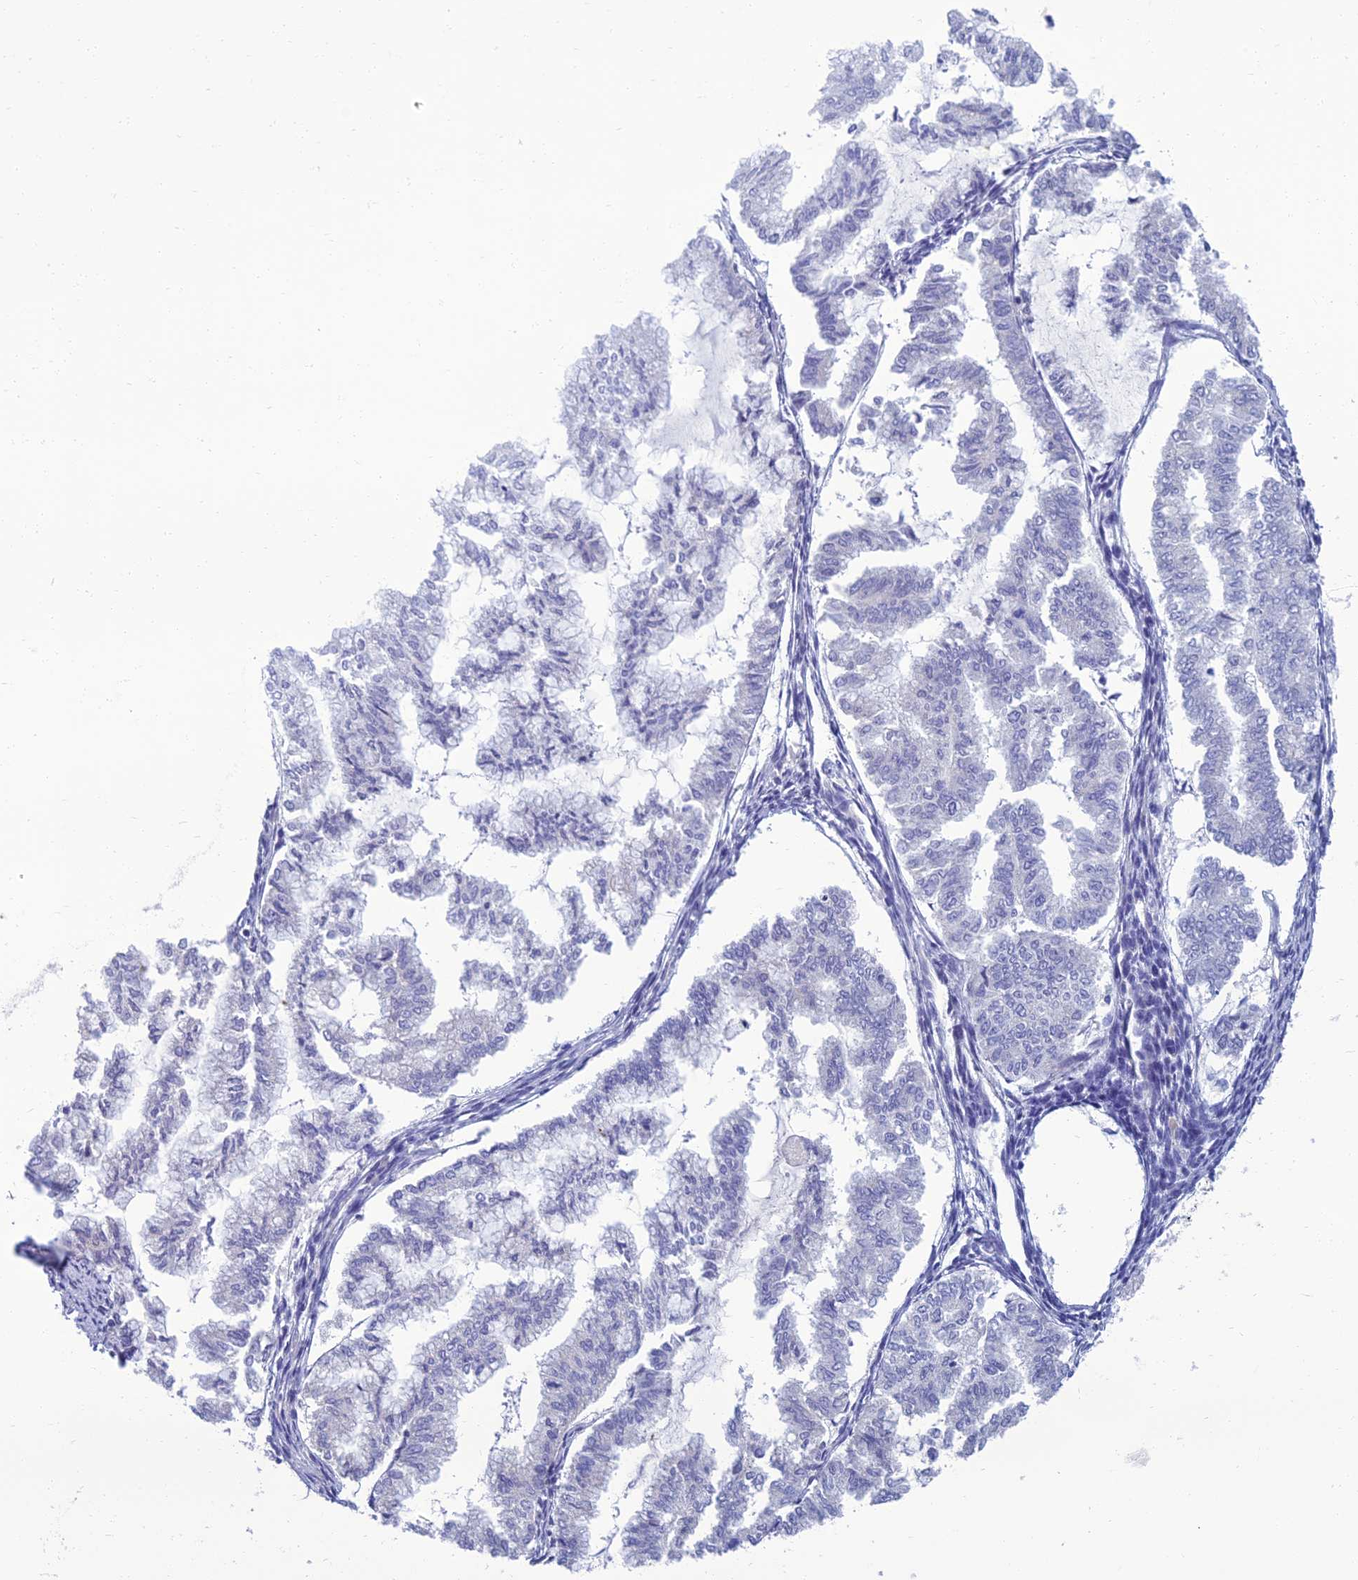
{"staining": {"intensity": "negative", "quantity": "none", "location": "none"}, "tissue": "endometrial cancer", "cell_type": "Tumor cells", "image_type": "cancer", "snomed": [{"axis": "morphology", "description": "Adenocarcinoma, NOS"}, {"axis": "topography", "description": "Endometrium"}], "caption": "Protein analysis of endometrial adenocarcinoma demonstrates no significant positivity in tumor cells.", "gene": "SPTLC3", "patient": {"sex": "female", "age": 79}}